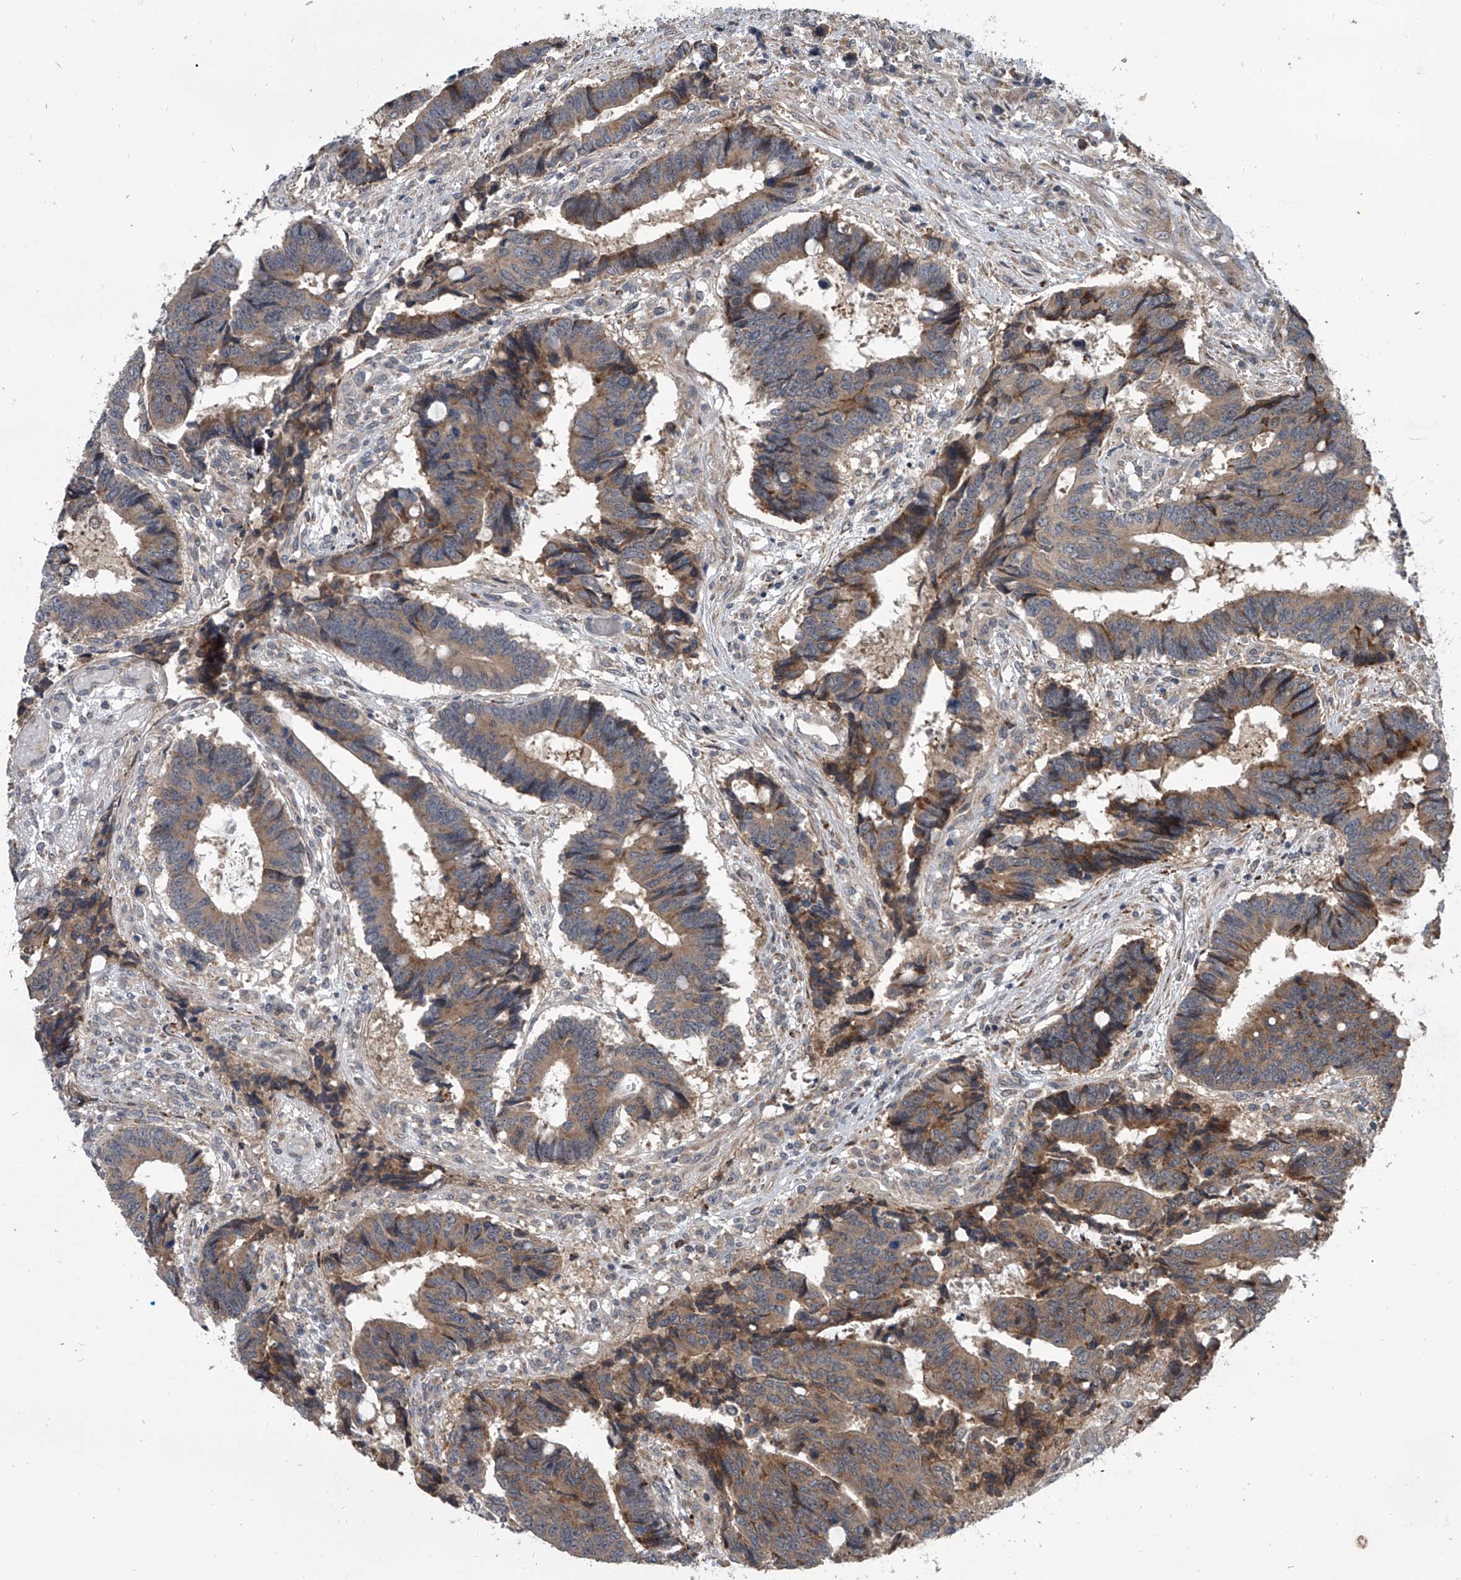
{"staining": {"intensity": "moderate", "quantity": ">75%", "location": "cytoplasmic/membranous"}, "tissue": "colorectal cancer", "cell_type": "Tumor cells", "image_type": "cancer", "snomed": [{"axis": "morphology", "description": "Adenocarcinoma, NOS"}, {"axis": "topography", "description": "Rectum"}], "caption": "Colorectal cancer stained for a protein displays moderate cytoplasmic/membranous positivity in tumor cells.", "gene": "GEMIN8", "patient": {"sex": "male", "age": 84}}